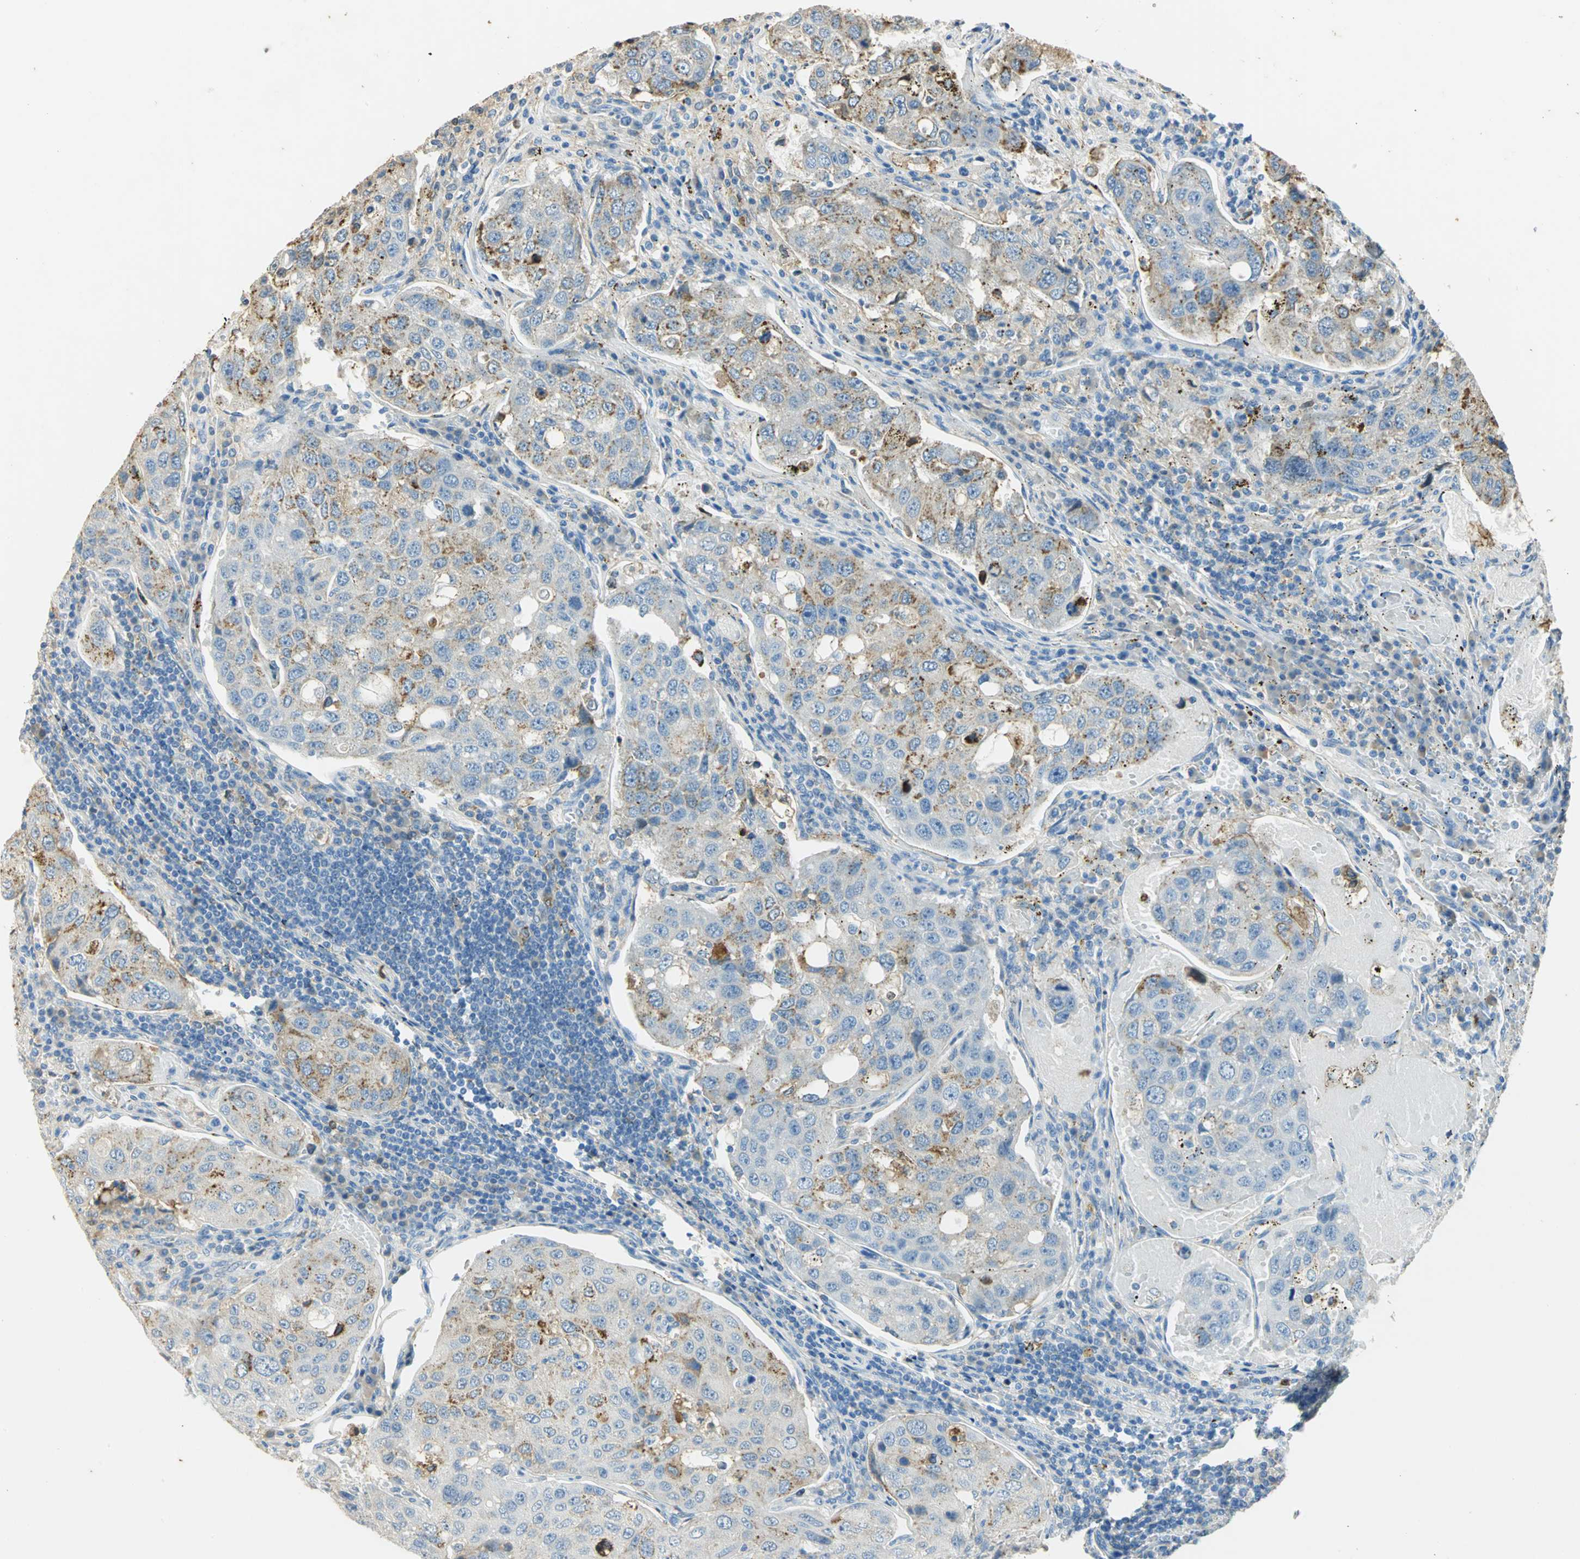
{"staining": {"intensity": "moderate", "quantity": "<25%", "location": "cytoplasmic/membranous"}, "tissue": "urothelial cancer", "cell_type": "Tumor cells", "image_type": "cancer", "snomed": [{"axis": "morphology", "description": "Urothelial carcinoma, High grade"}, {"axis": "topography", "description": "Lymph node"}, {"axis": "topography", "description": "Urinary bladder"}], "caption": "A high-resolution photomicrograph shows immunohistochemistry (IHC) staining of high-grade urothelial carcinoma, which displays moderate cytoplasmic/membranous staining in approximately <25% of tumor cells.", "gene": "ANXA4", "patient": {"sex": "male", "age": 51}}